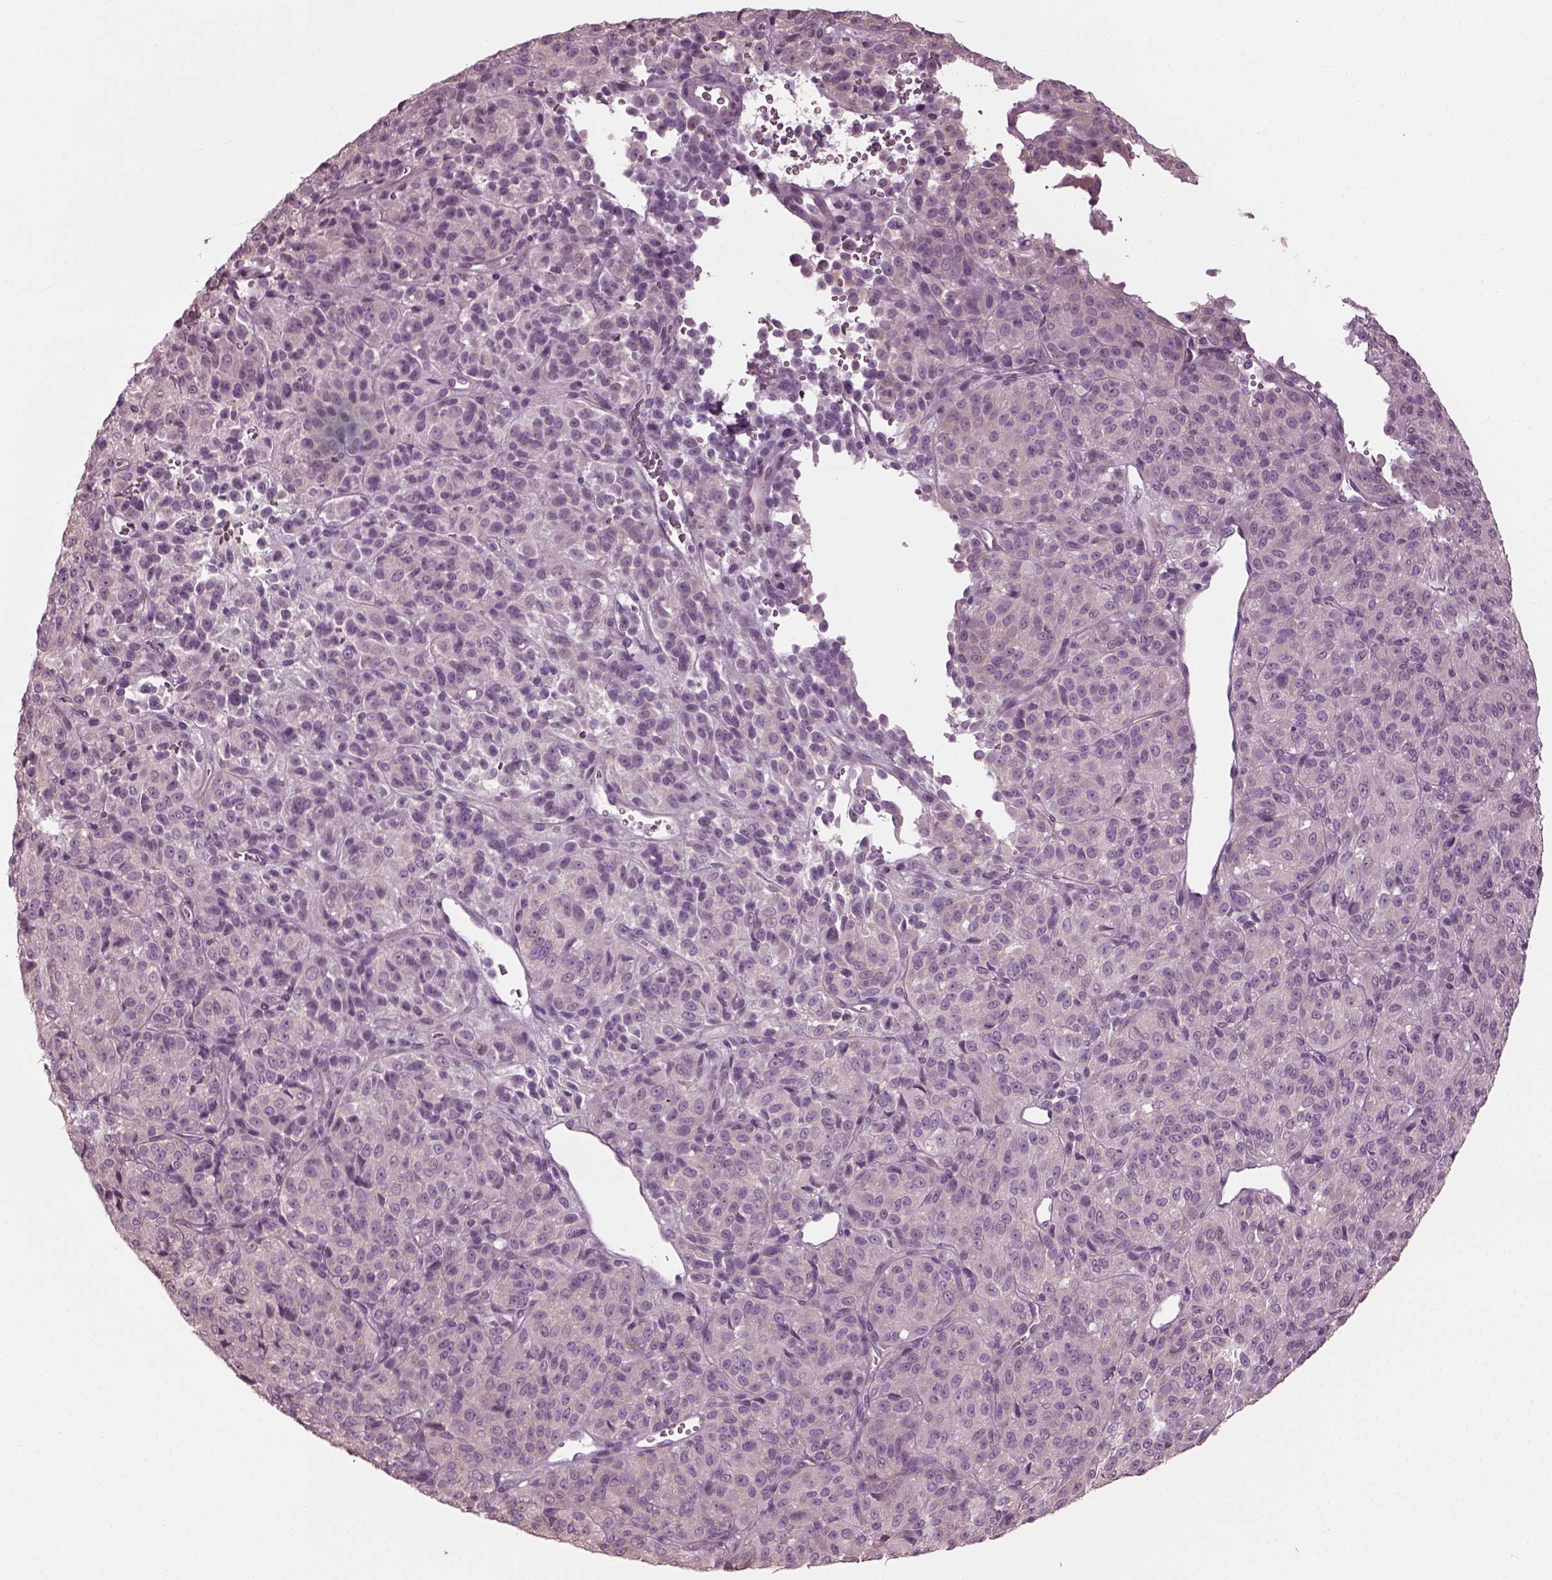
{"staining": {"intensity": "negative", "quantity": "none", "location": "none"}, "tissue": "melanoma", "cell_type": "Tumor cells", "image_type": "cancer", "snomed": [{"axis": "morphology", "description": "Malignant melanoma, Metastatic site"}, {"axis": "topography", "description": "Brain"}], "caption": "The photomicrograph displays no significant expression in tumor cells of melanoma. (Immunohistochemistry, brightfield microscopy, high magnification).", "gene": "CABP5", "patient": {"sex": "female", "age": 56}}